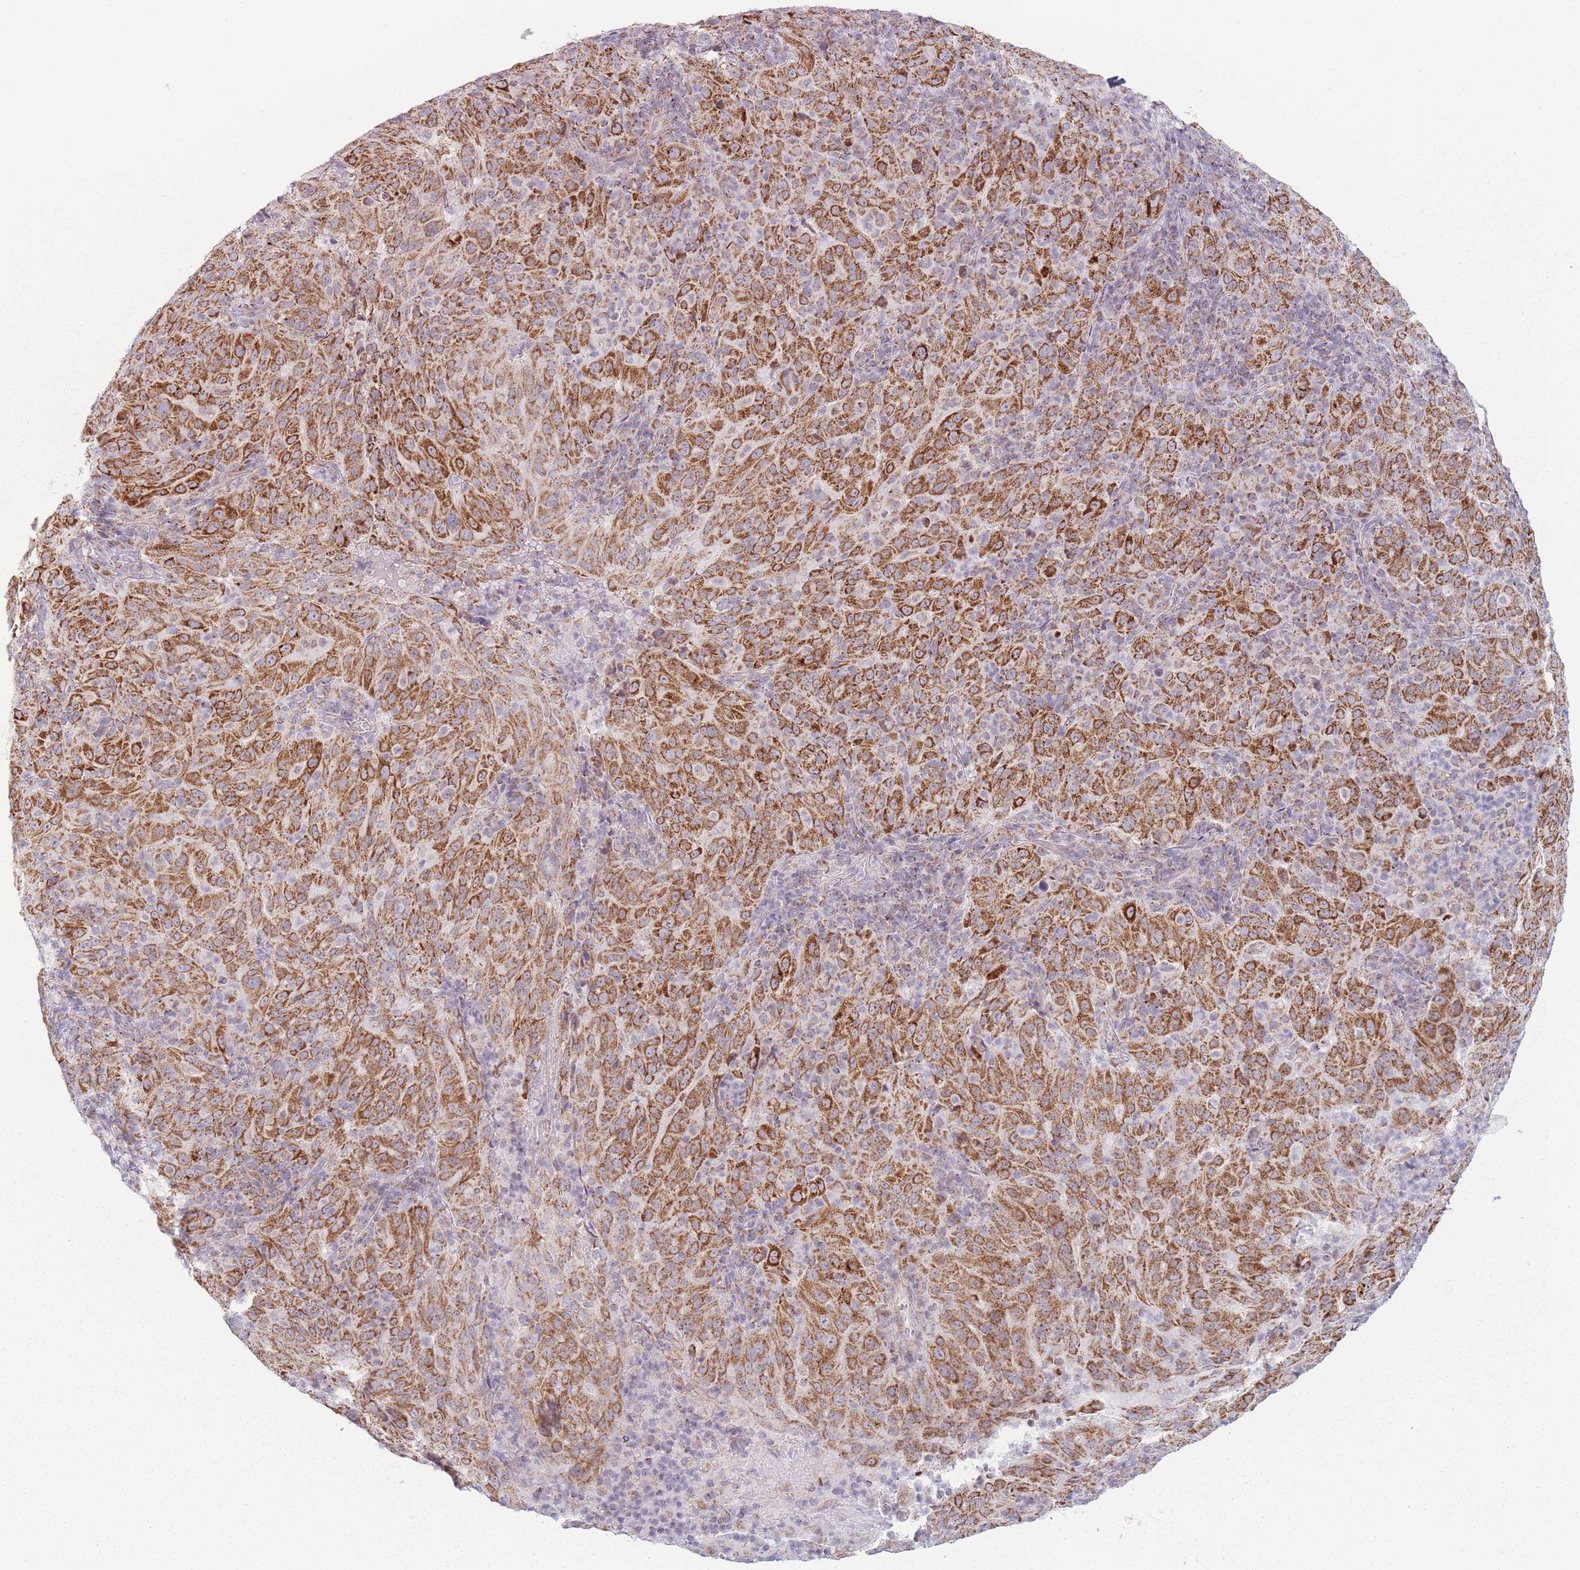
{"staining": {"intensity": "strong", "quantity": ">75%", "location": "cytoplasmic/membranous"}, "tissue": "pancreatic cancer", "cell_type": "Tumor cells", "image_type": "cancer", "snomed": [{"axis": "morphology", "description": "Adenocarcinoma, NOS"}, {"axis": "topography", "description": "Pancreas"}], "caption": "A brown stain shows strong cytoplasmic/membranous expression of a protein in adenocarcinoma (pancreatic) tumor cells.", "gene": "DCHS1", "patient": {"sex": "male", "age": 63}}